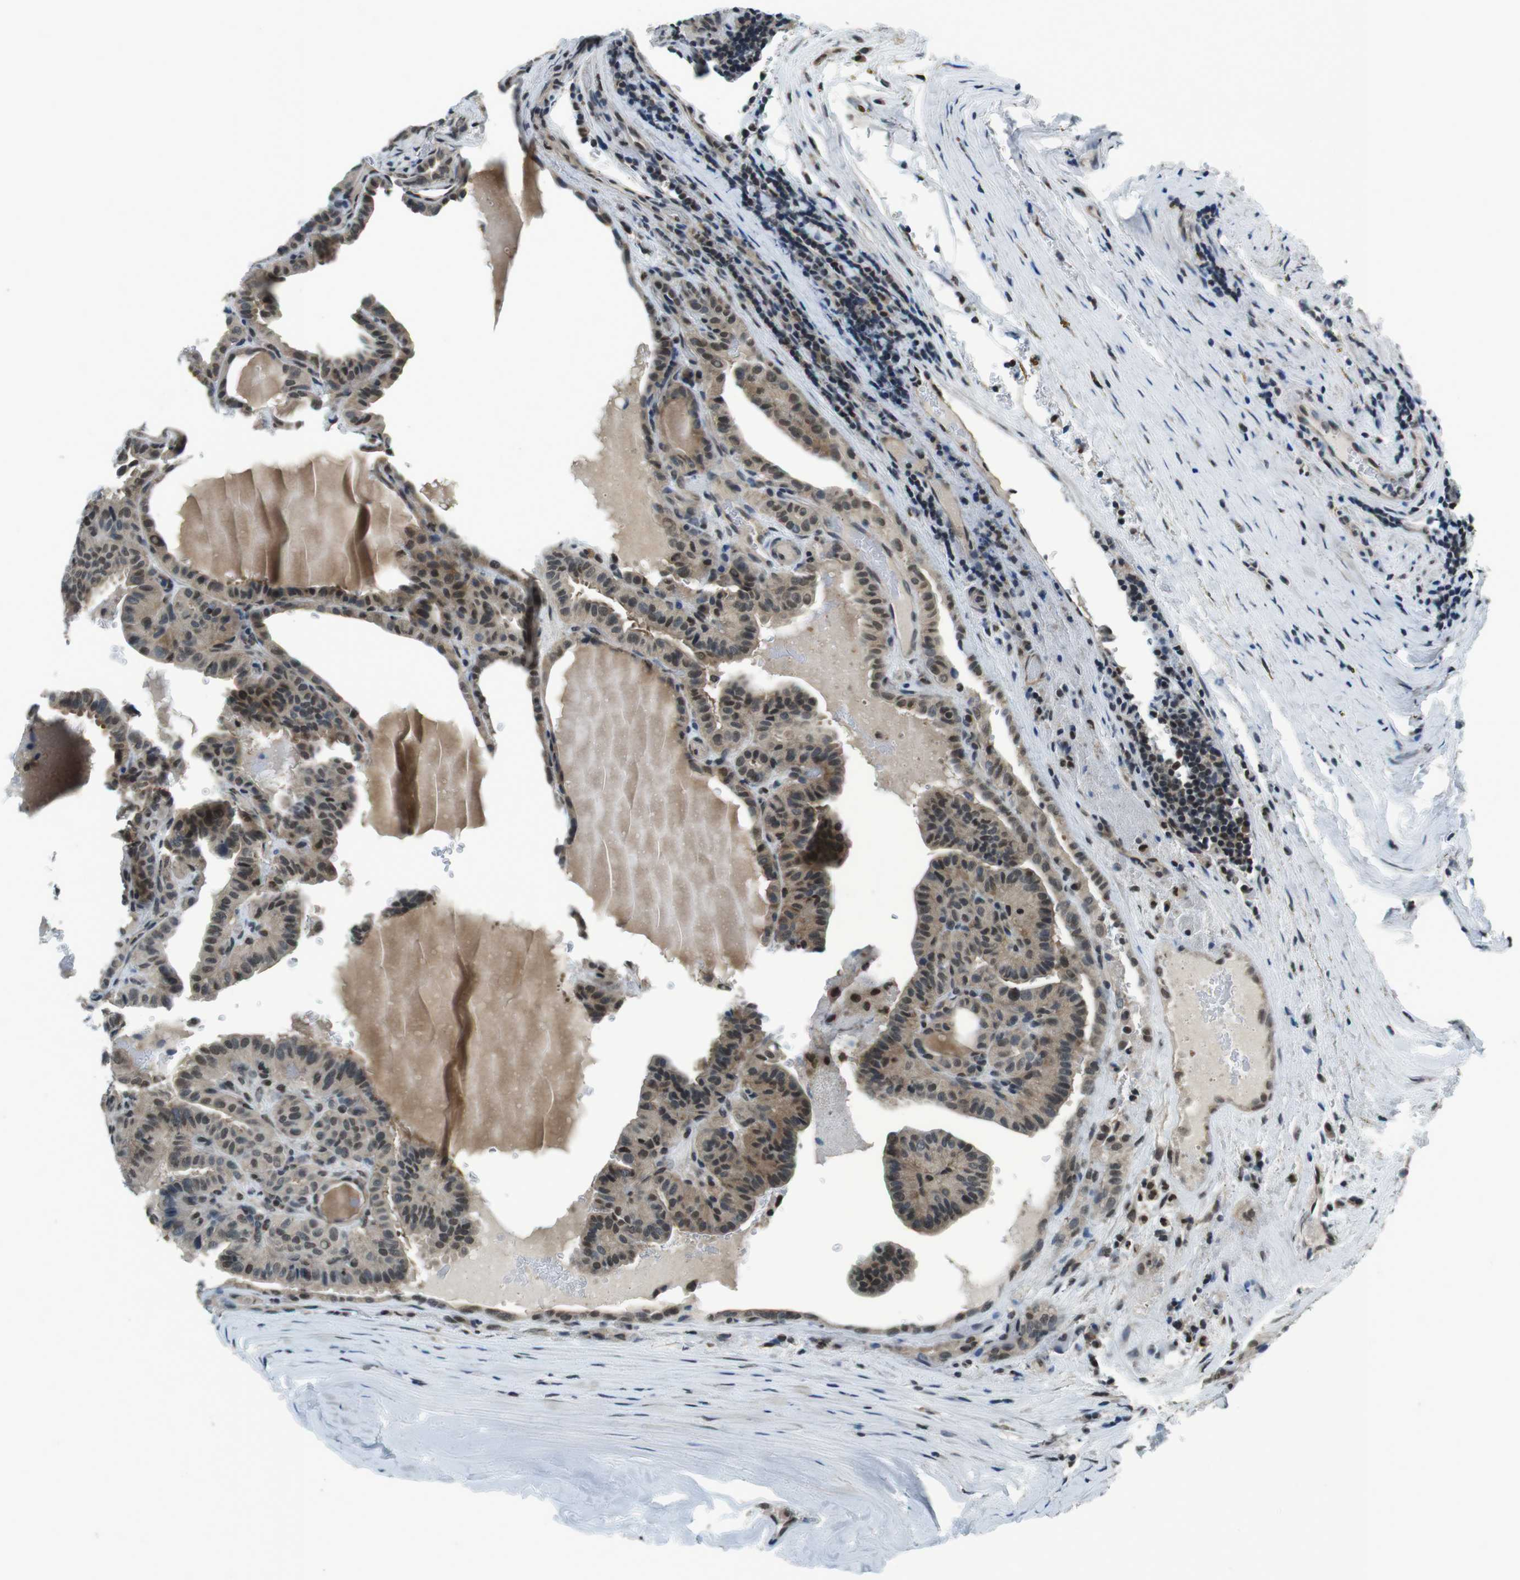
{"staining": {"intensity": "weak", "quantity": ">75%", "location": "cytoplasmic/membranous"}, "tissue": "thyroid cancer", "cell_type": "Tumor cells", "image_type": "cancer", "snomed": [{"axis": "morphology", "description": "Papillary adenocarcinoma, NOS"}, {"axis": "topography", "description": "Thyroid gland"}], "caption": "Thyroid cancer stained with a protein marker demonstrates weak staining in tumor cells.", "gene": "NEK4", "patient": {"sex": "male", "age": 77}}